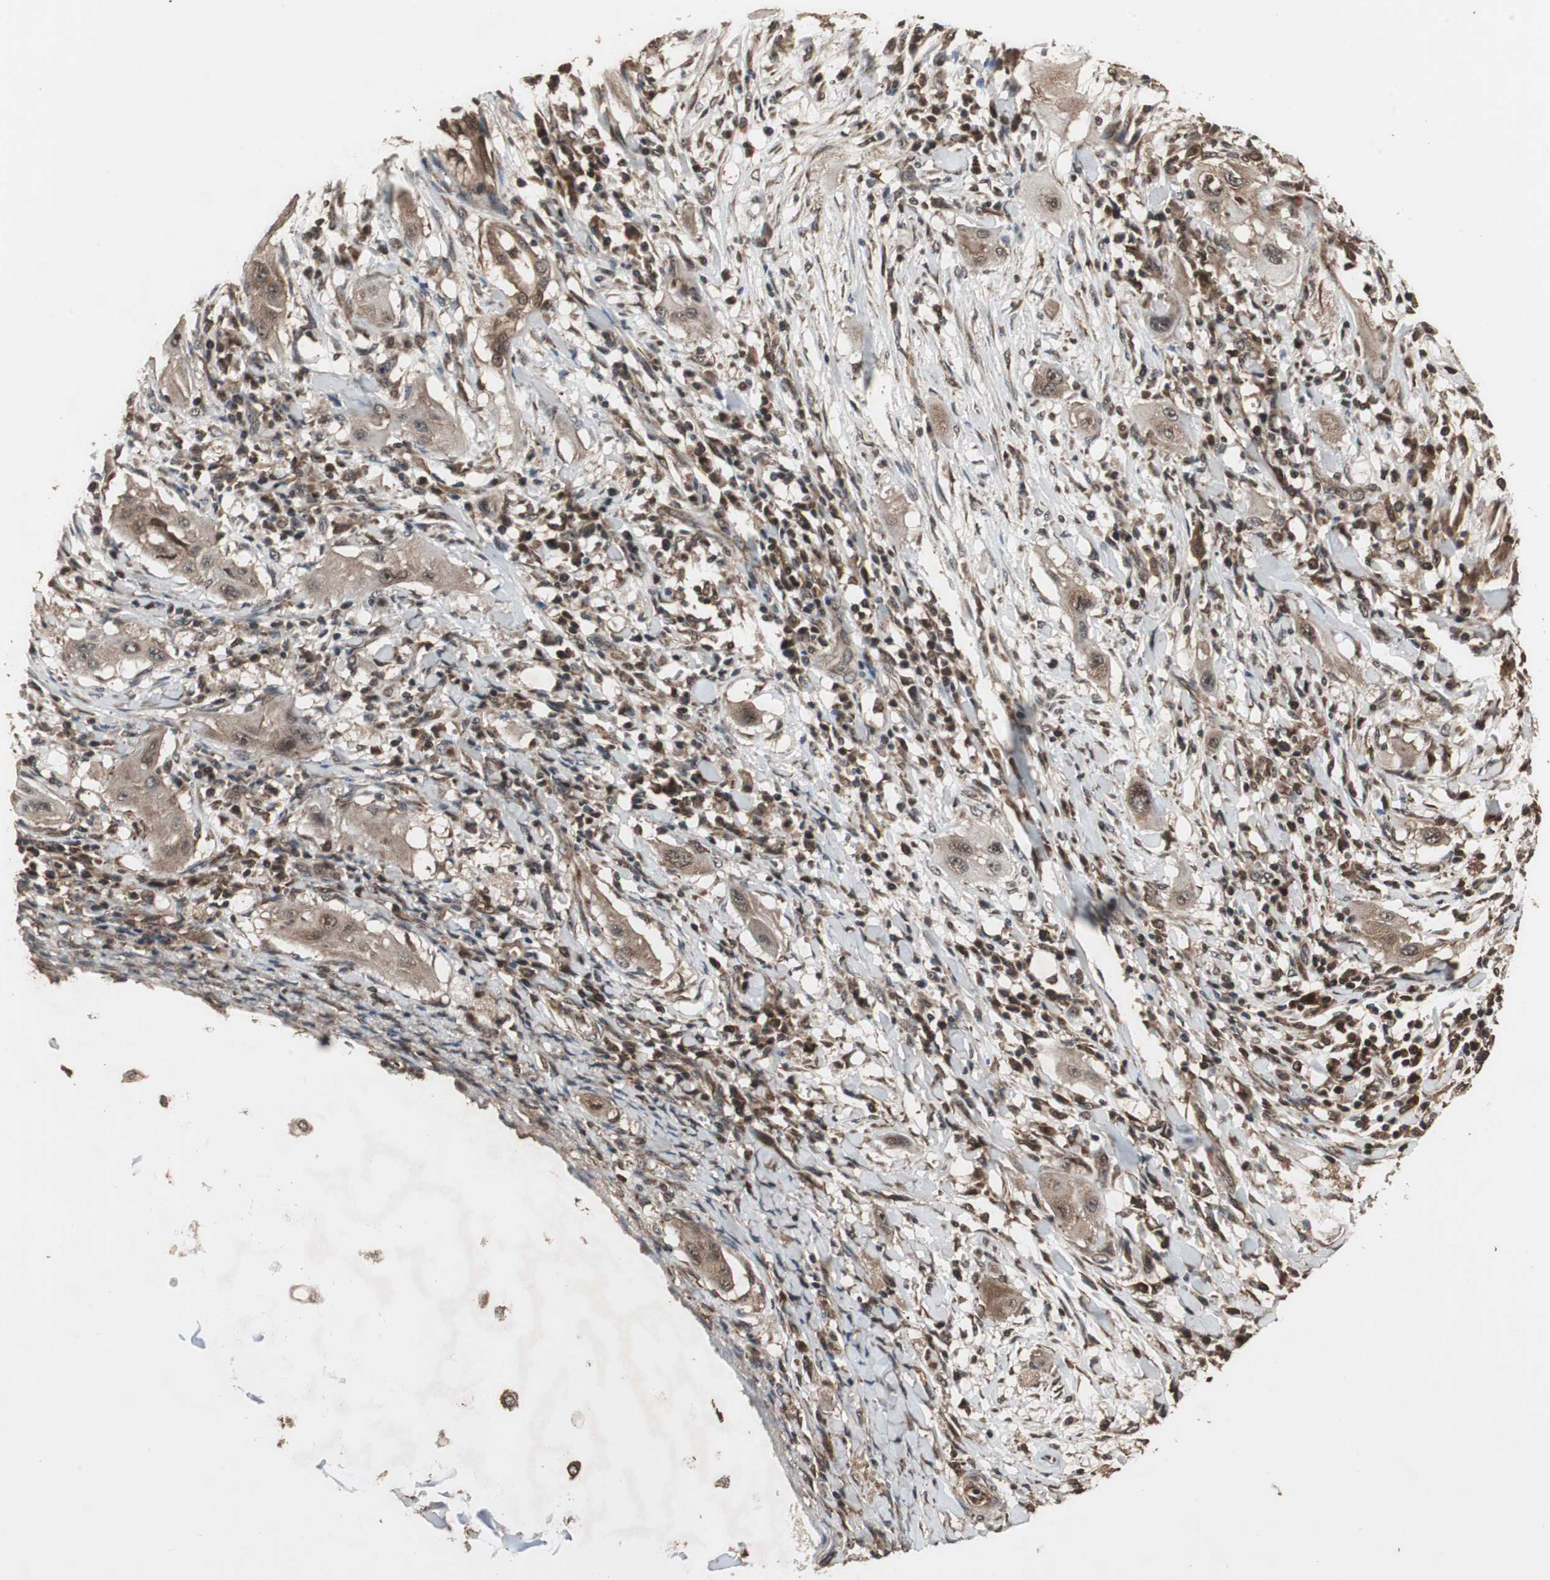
{"staining": {"intensity": "moderate", "quantity": ">75%", "location": "cytoplasmic/membranous"}, "tissue": "lung cancer", "cell_type": "Tumor cells", "image_type": "cancer", "snomed": [{"axis": "morphology", "description": "Squamous cell carcinoma, NOS"}, {"axis": "topography", "description": "Lung"}], "caption": "This micrograph demonstrates immunohistochemistry (IHC) staining of squamous cell carcinoma (lung), with medium moderate cytoplasmic/membranous staining in approximately >75% of tumor cells.", "gene": "LAMTOR5", "patient": {"sex": "female", "age": 47}}